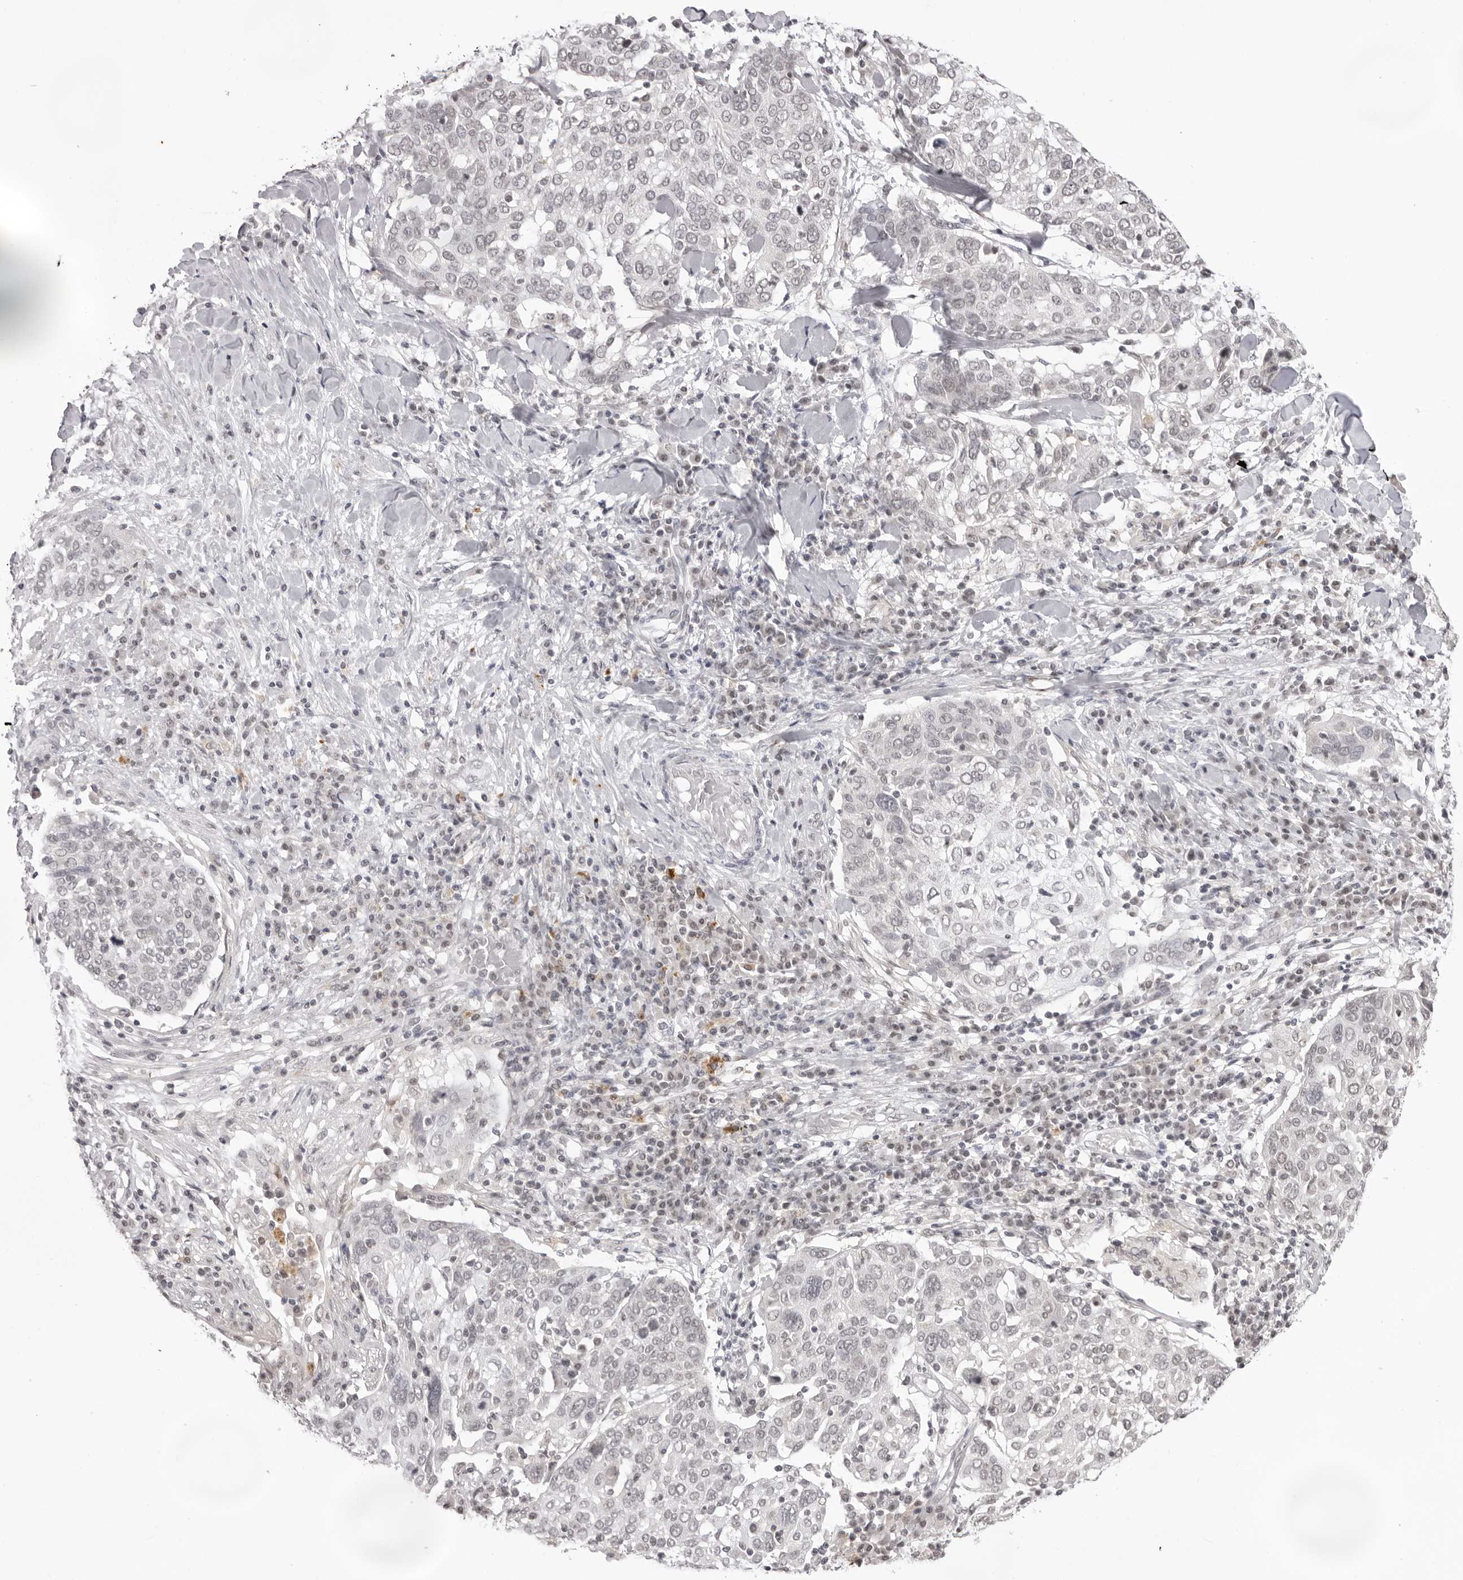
{"staining": {"intensity": "negative", "quantity": "none", "location": "none"}, "tissue": "lung cancer", "cell_type": "Tumor cells", "image_type": "cancer", "snomed": [{"axis": "morphology", "description": "Squamous cell carcinoma, NOS"}, {"axis": "topography", "description": "Lung"}], "caption": "High magnification brightfield microscopy of lung cancer stained with DAB (brown) and counterstained with hematoxylin (blue): tumor cells show no significant expression.", "gene": "NTM", "patient": {"sex": "male", "age": 65}}